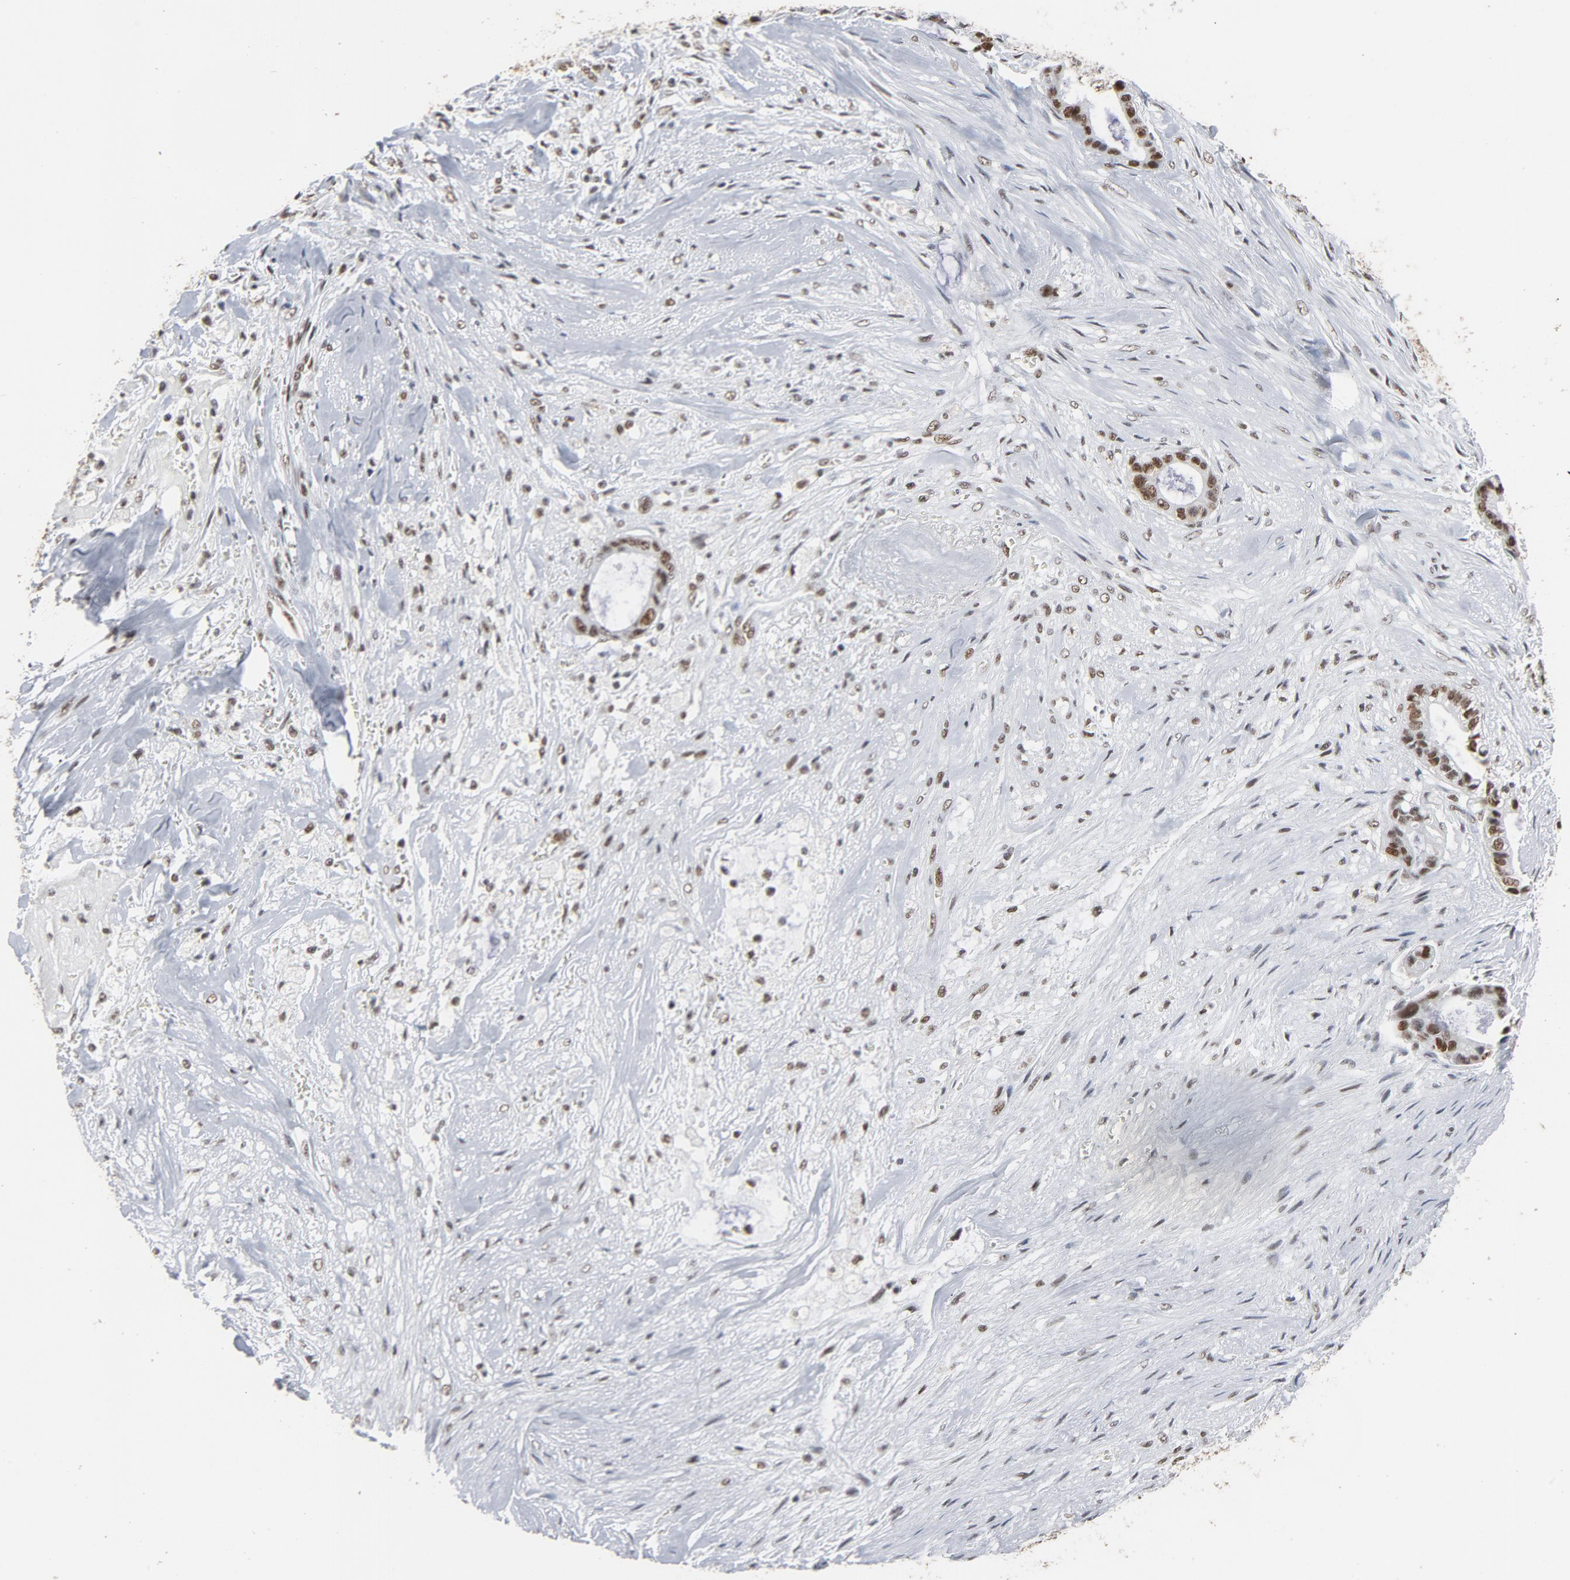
{"staining": {"intensity": "strong", "quantity": ">75%", "location": "nuclear"}, "tissue": "liver cancer", "cell_type": "Tumor cells", "image_type": "cancer", "snomed": [{"axis": "morphology", "description": "Cholangiocarcinoma"}, {"axis": "topography", "description": "Liver"}], "caption": "Immunohistochemistry (IHC) image of human liver cancer (cholangiocarcinoma) stained for a protein (brown), which displays high levels of strong nuclear positivity in about >75% of tumor cells.", "gene": "MRE11", "patient": {"sex": "female", "age": 55}}